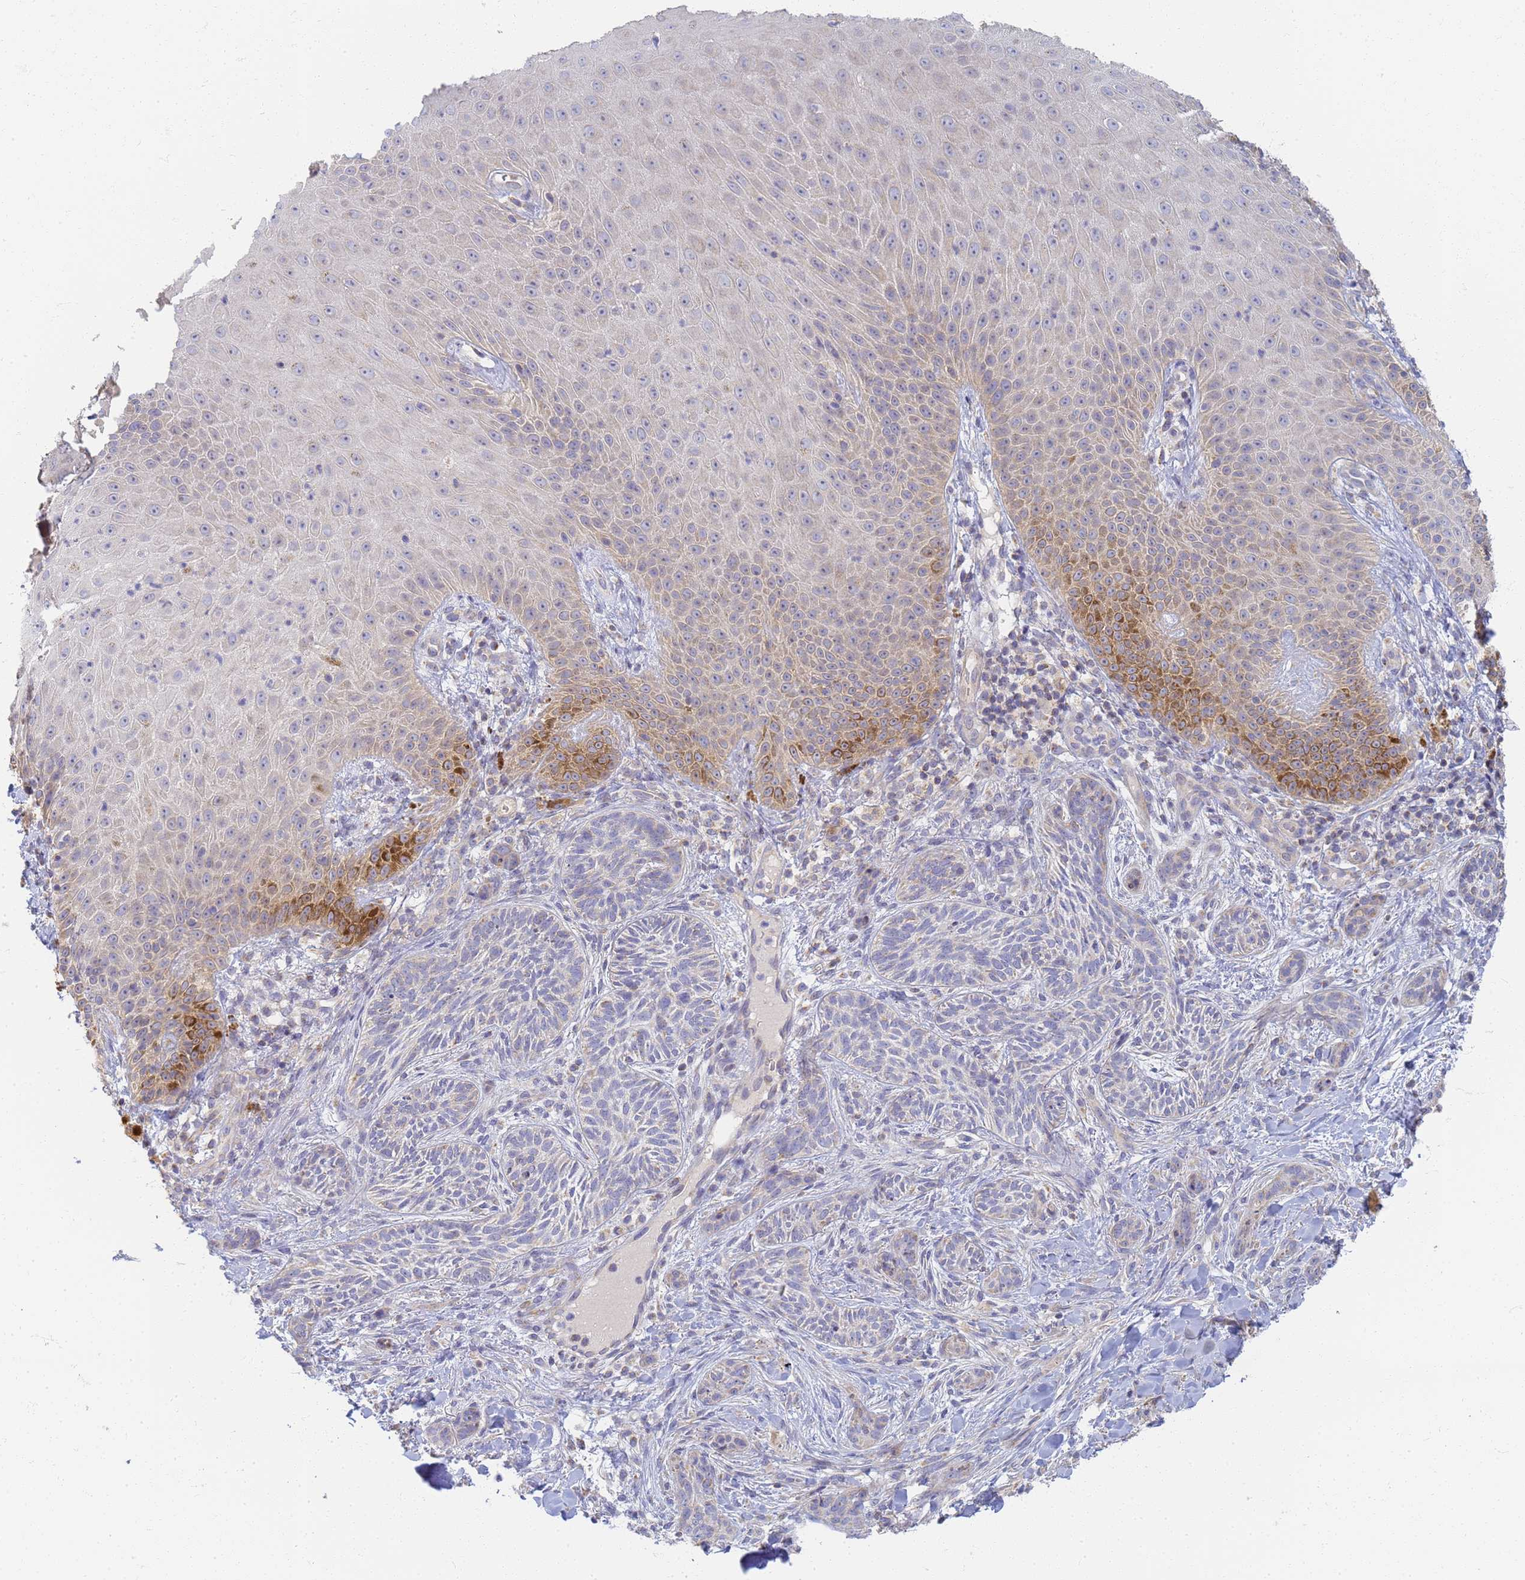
{"staining": {"intensity": "strong", "quantity": "<25%", "location": "cytoplasmic/membranous"}, "tissue": "skin", "cell_type": "Epidermal cells", "image_type": "normal", "snomed": [{"axis": "morphology", "description": "Normal tissue, NOS"}, {"axis": "morphology", "description": "Neoplasm, malignant, NOS"}, {"axis": "topography", "description": "Anal"}], "caption": "Protein expression analysis of normal skin displays strong cytoplasmic/membranous expression in approximately <25% of epidermal cells.", "gene": "UTP23", "patient": {"sex": "male", "age": 47}}